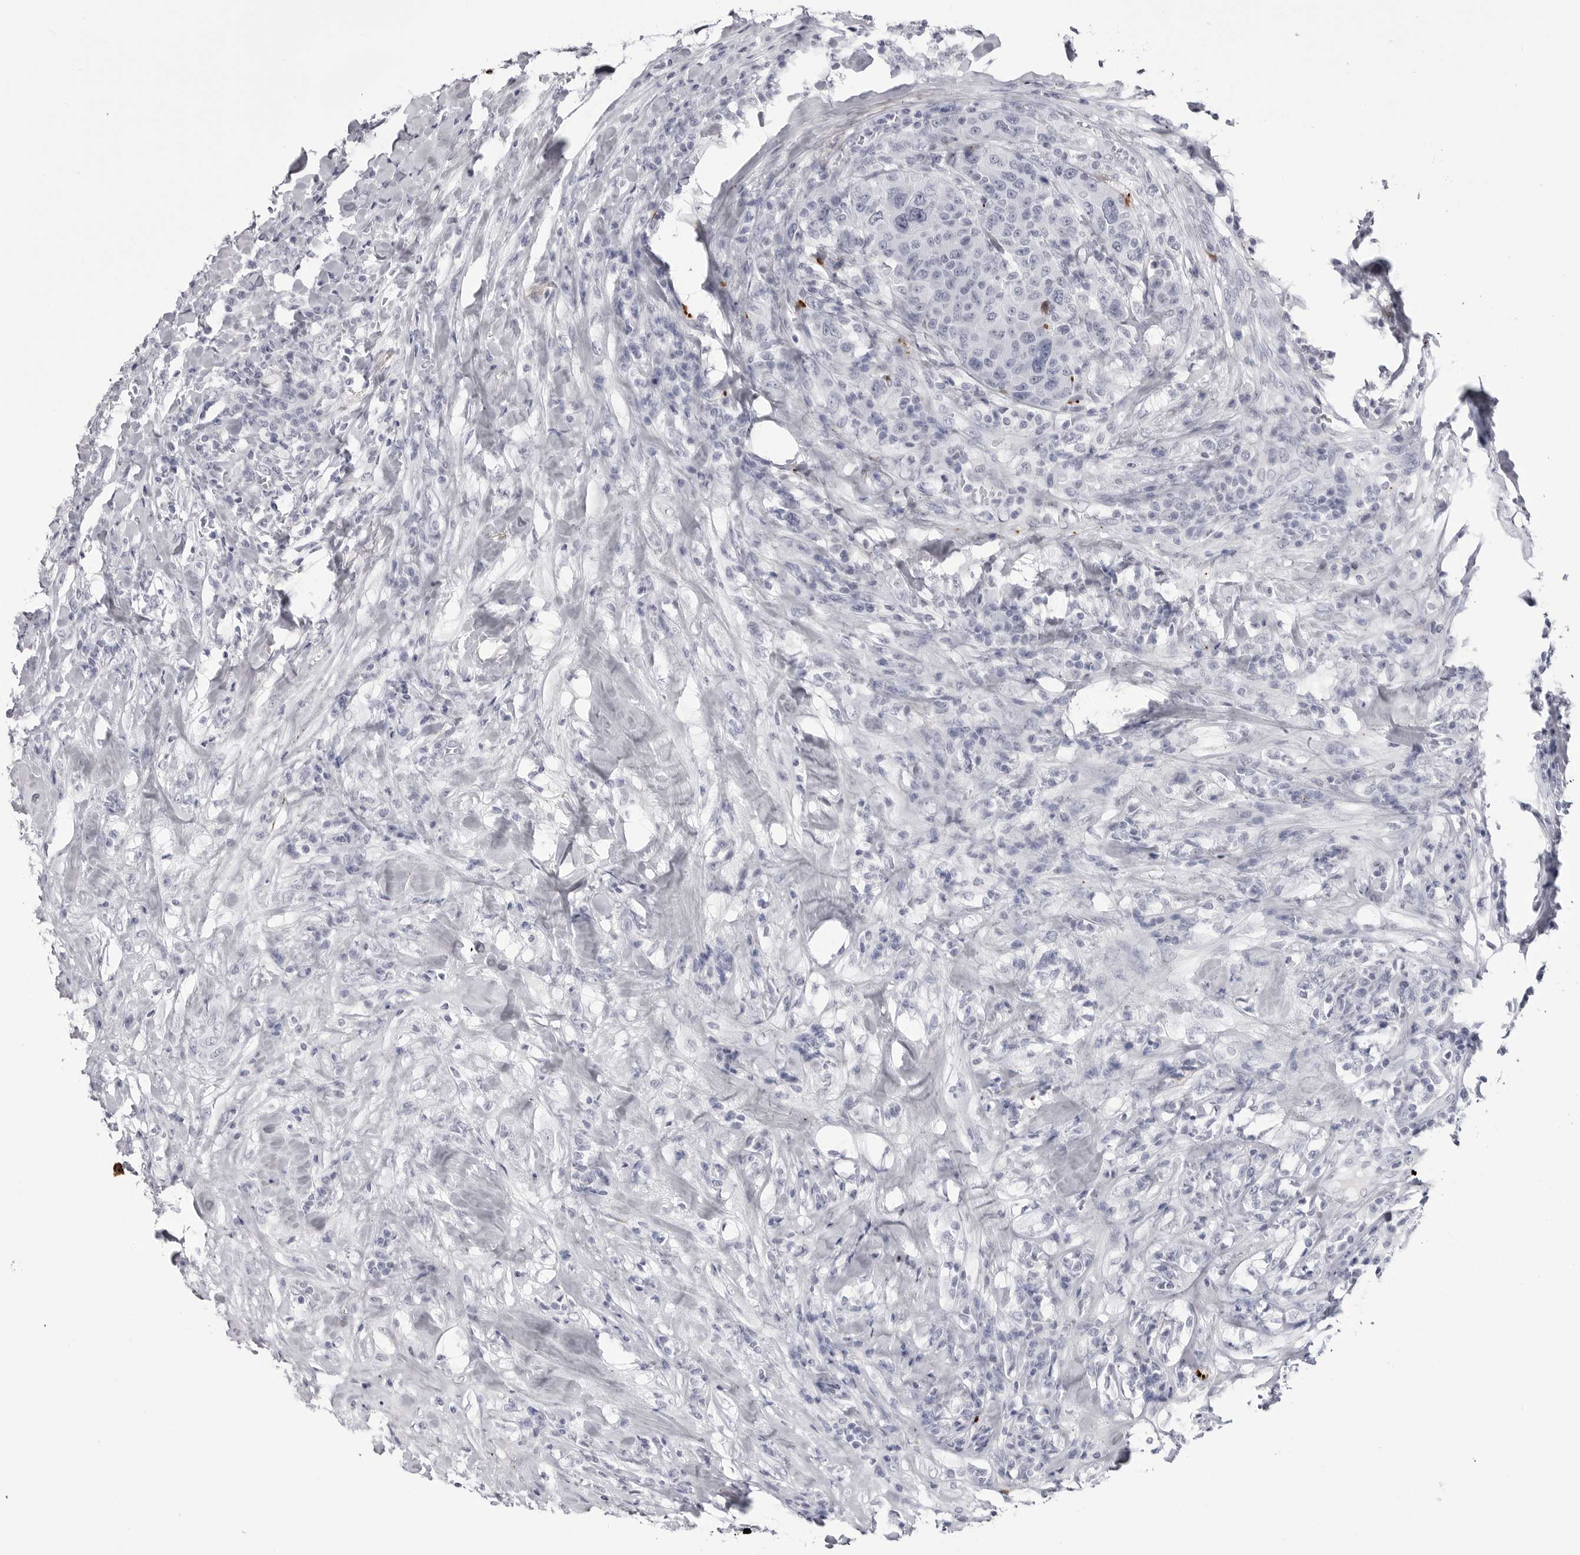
{"staining": {"intensity": "negative", "quantity": "none", "location": "none"}, "tissue": "breast cancer", "cell_type": "Tumor cells", "image_type": "cancer", "snomed": [{"axis": "morphology", "description": "Duct carcinoma"}, {"axis": "topography", "description": "Breast"}], "caption": "DAB (3,3'-diaminobenzidine) immunohistochemical staining of breast cancer (intraductal carcinoma) exhibits no significant positivity in tumor cells.", "gene": "COL26A1", "patient": {"sex": "female", "age": 37}}